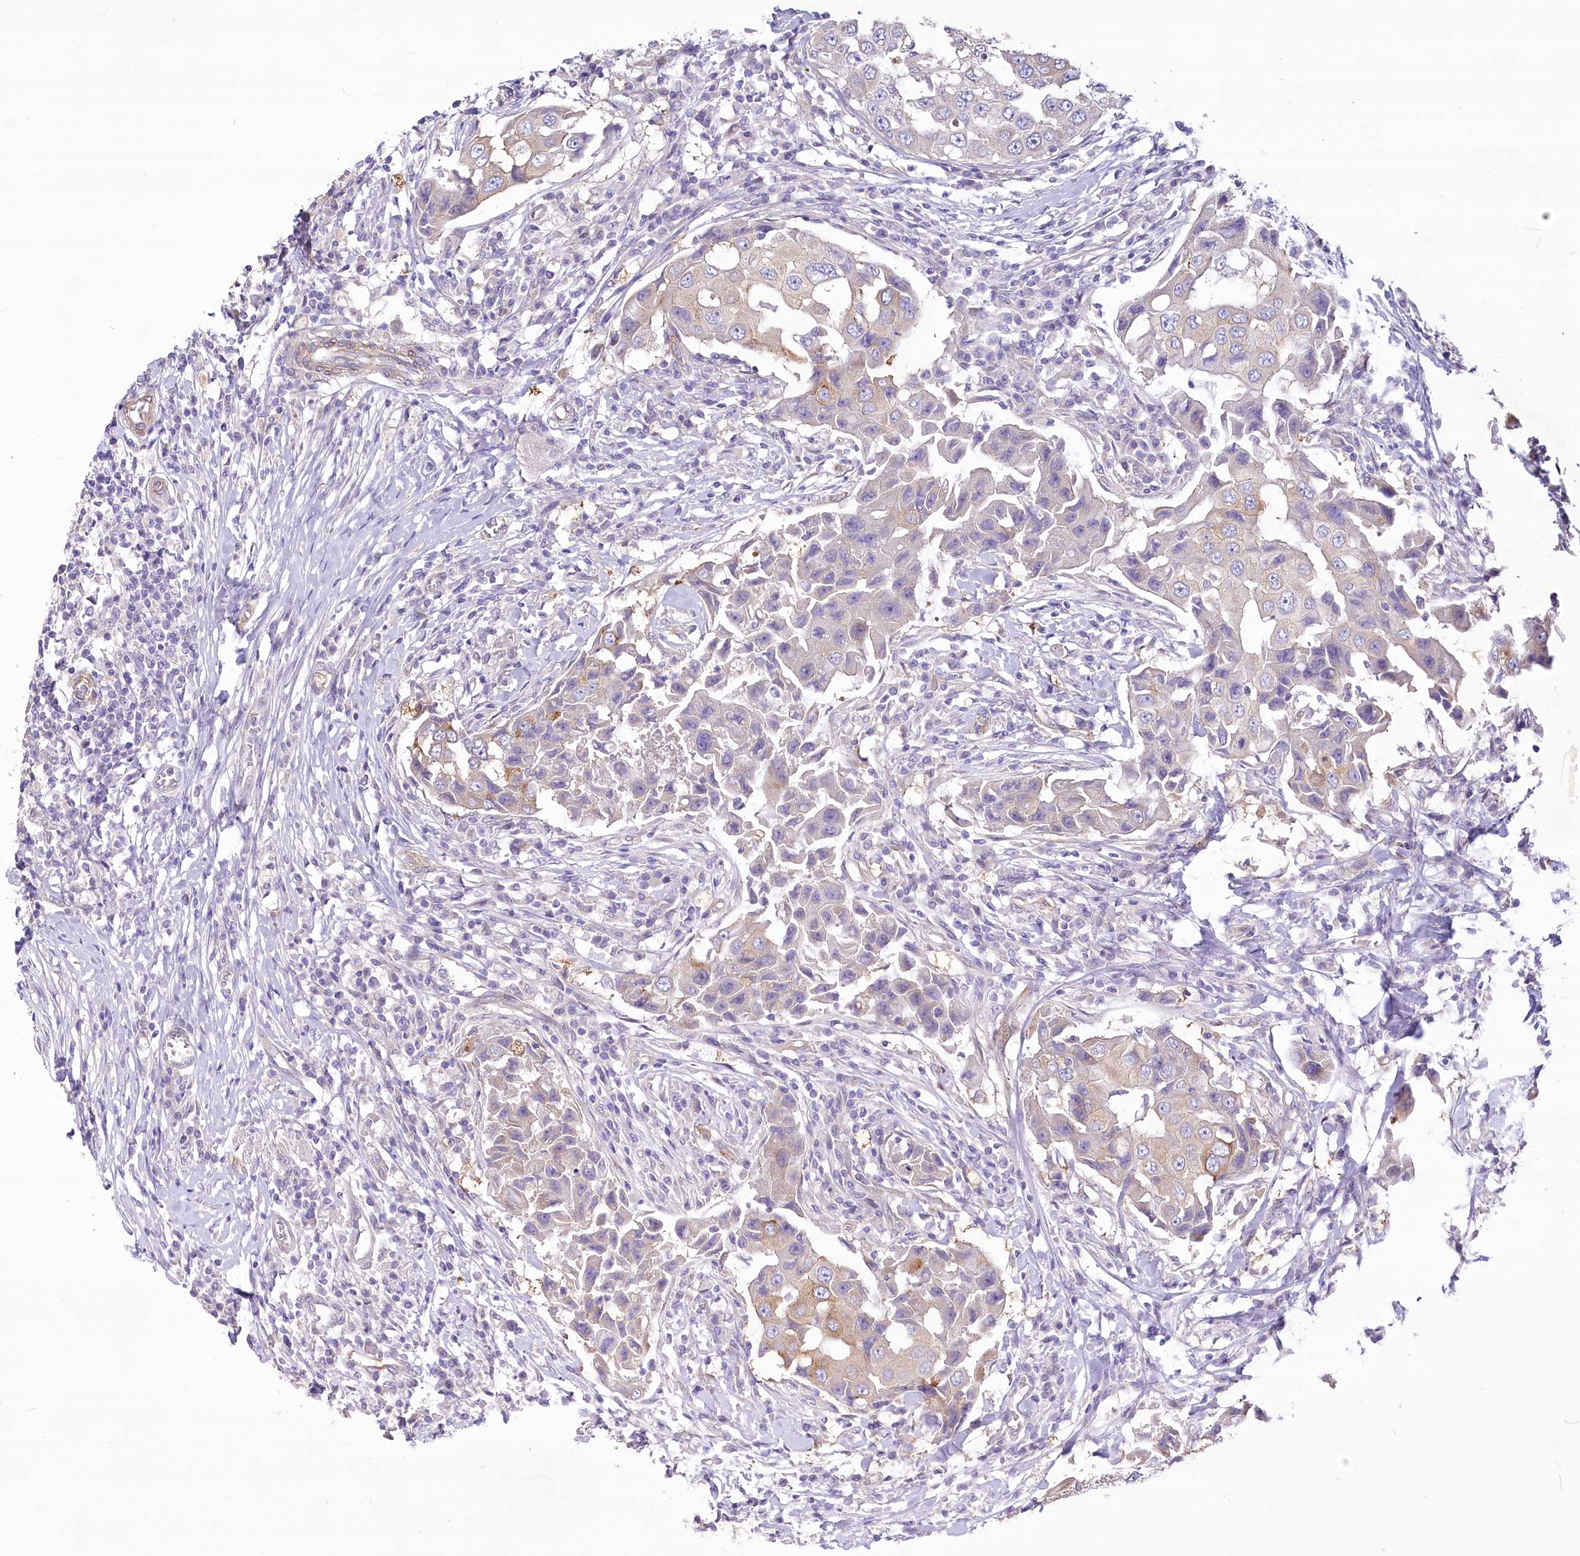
{"staining": {"intensity": "weak", "quantity": "<25%", "location": "cytoplasmic/membranous"}, "tissue": "breast cancer", "cell_type": "Tumor cells", "image_type": "cancer", "snomed": [{"axis": "morphology", "description": "Duct carcinoma"}, {"axis": "topography", "description": "Breast"}], "caption": "An immunohistochemistry image of invasive ductal carcinoma (breast) is shown. There is no staining in tumor cells of invasive ductal carcinoma (breast).", "gene": "ANGPTL3", "patient": {"sex": "female", "age": 27}}